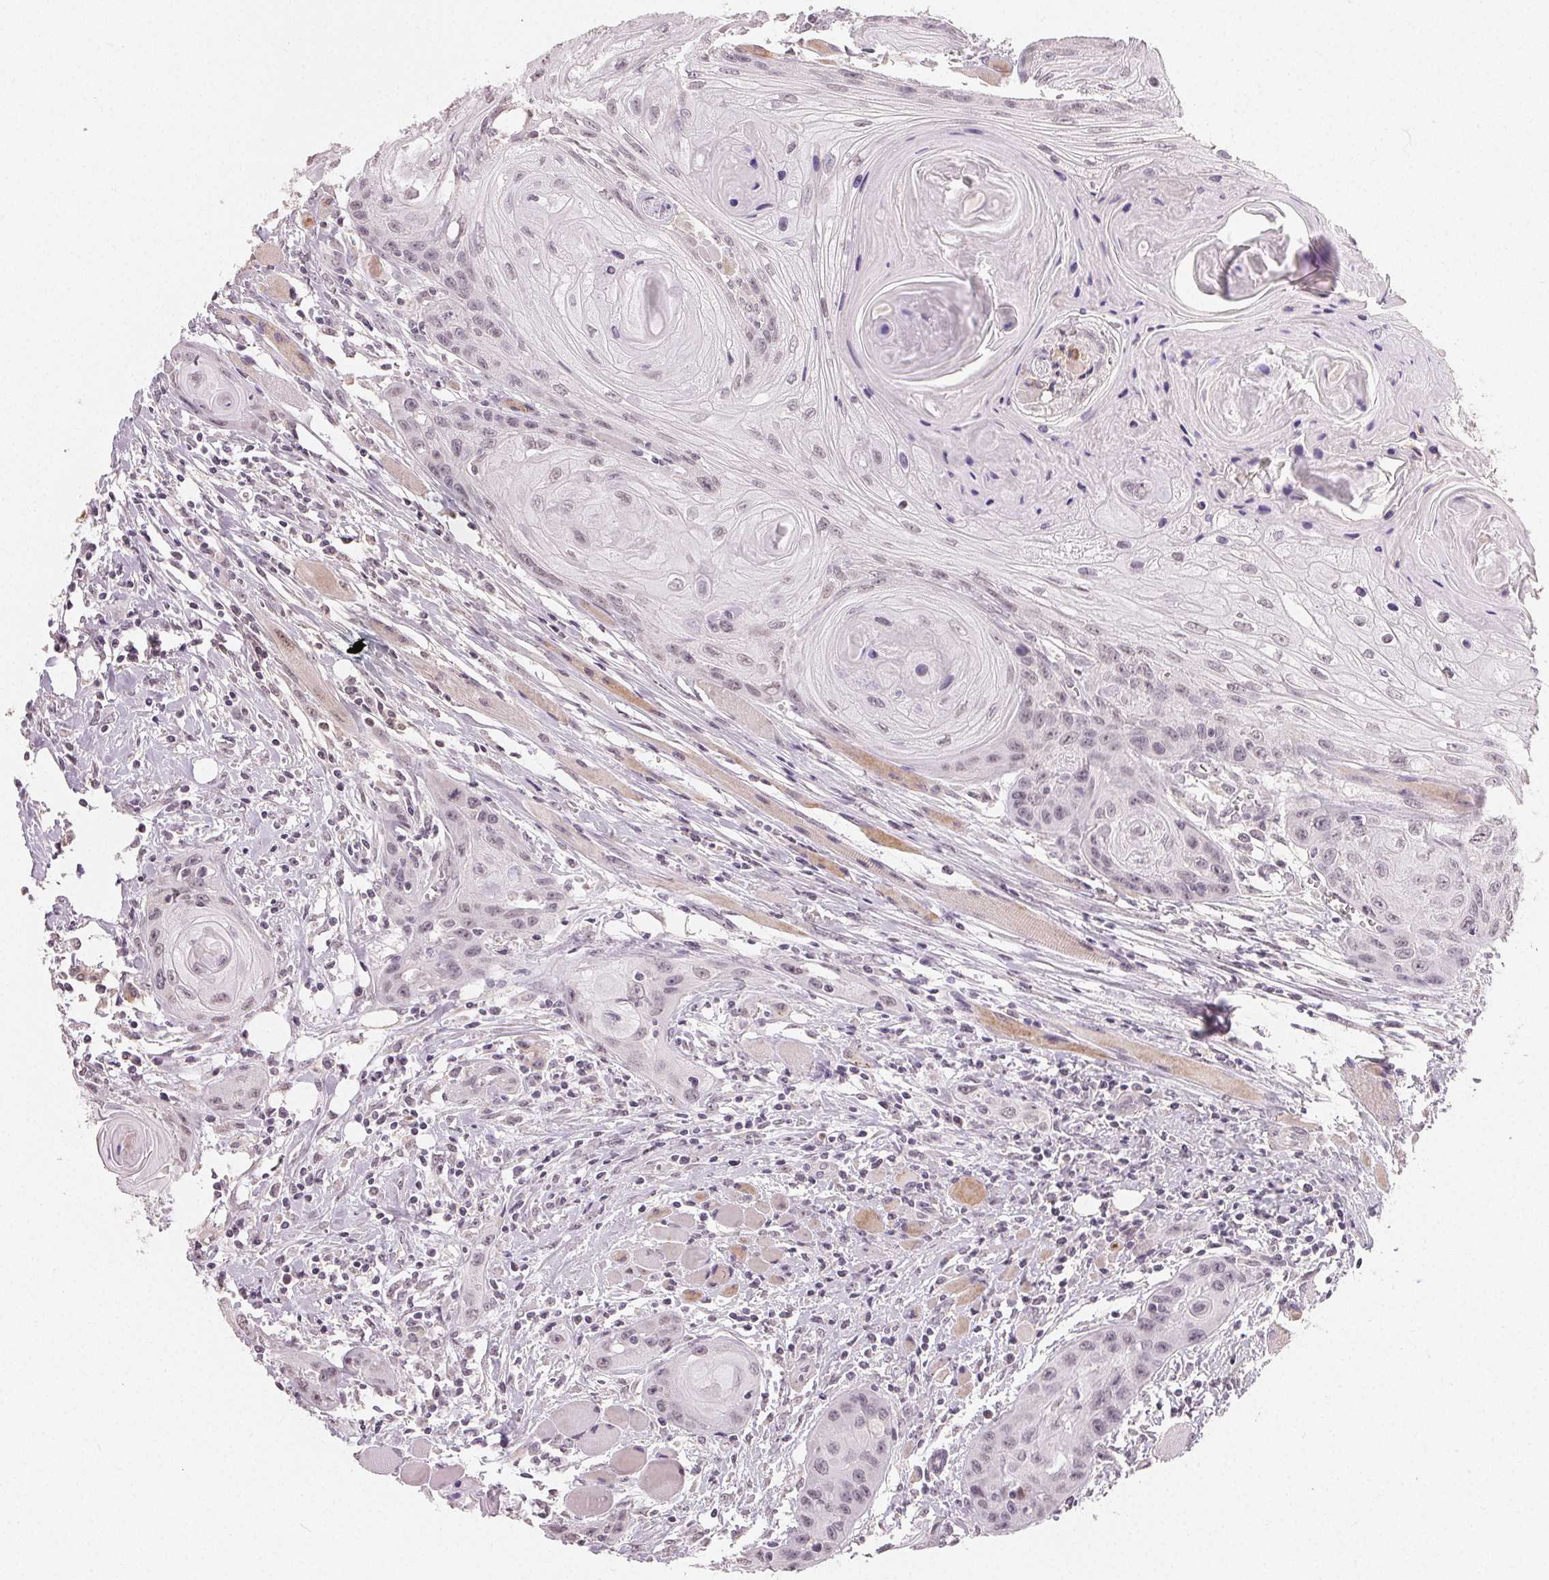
{"staining": {"intensity": "negative", "quantity": "none", "location": "none"}, "tissue": "head and neck cancer", "cell_type": "Tumor cells", "image_type": "cancer", "snomed": [{"axis": "morphology", "description": "Squamous cell carcinoma, NOS"}, {"axis": "topography", "description": "Oral tissue"}, {"axis": "topography", "description": "Head-Neck"}], "caption": "Histopathology image shows no protein expression in tumor cells of head and neck cancer (squamous cell carcinoma) tissue. (DAB (3,3'-diaminobenzidine) immunohistochemistry (IHC), high magnification).", "gene": "TMEM174", "patient": {"sex": "male", "age": 58}}